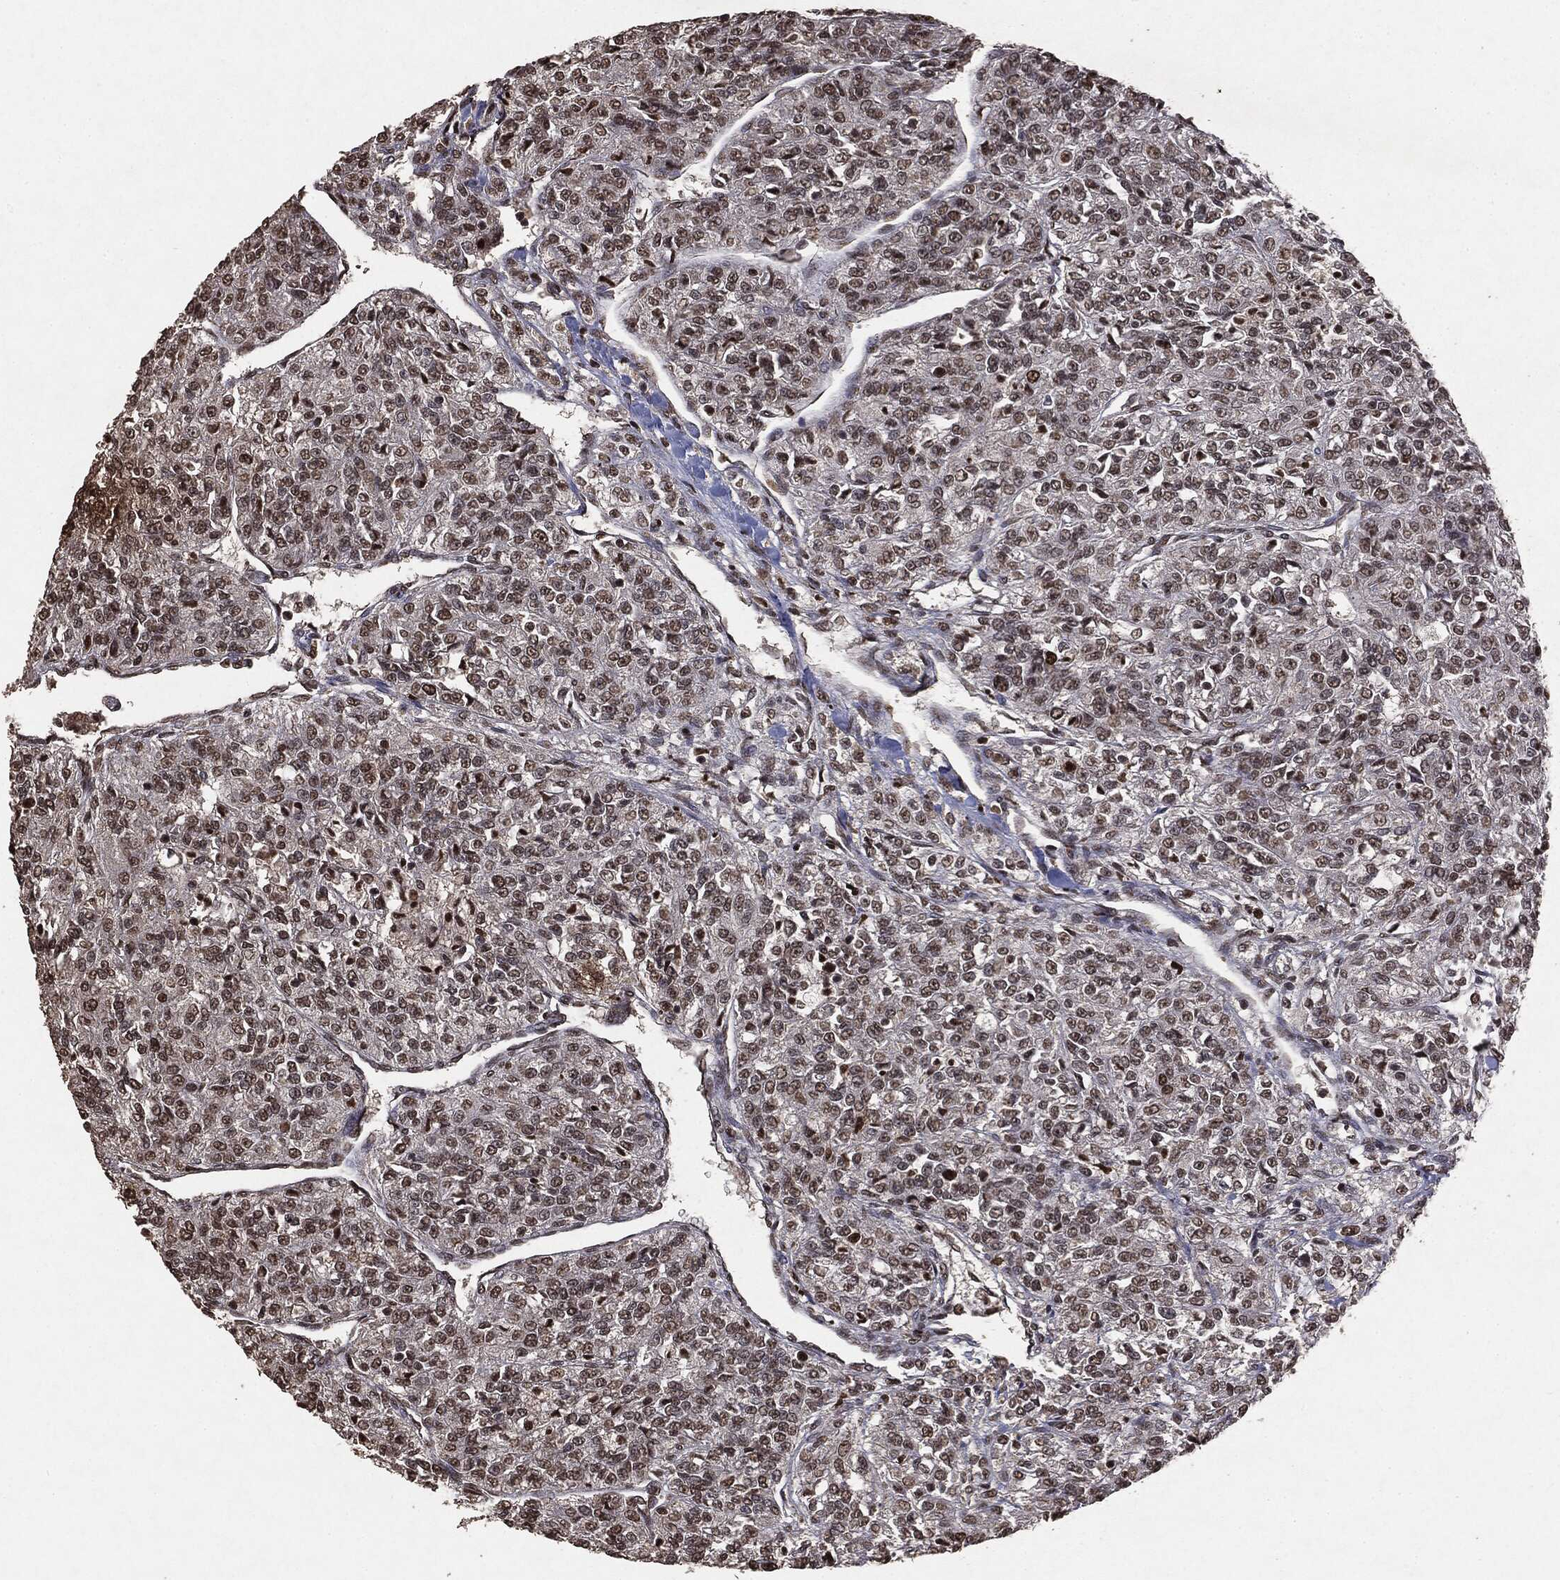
{"staining": {"intensity": "weak", "quantity": "25%-75%", "location": "nuclear"}, "tissue": "renal cancer", "cell_type": "Tumor cells", "image_type": "cancer", "snomed": [{"axis": "morphology", "description": "Adenocarcinoma, NOS"}, {"axis": "topography", "description": "Kidney"}], "caption": "The immunohistochemical stain highlights weak nuclear staining in tumor cells of renal adenocarcinoma tissue. The protein of interest is shown in brown color, while the nuclei are stained blue.", "gene": "RAD18", "patient": {"sex": "female", "age": 63}}